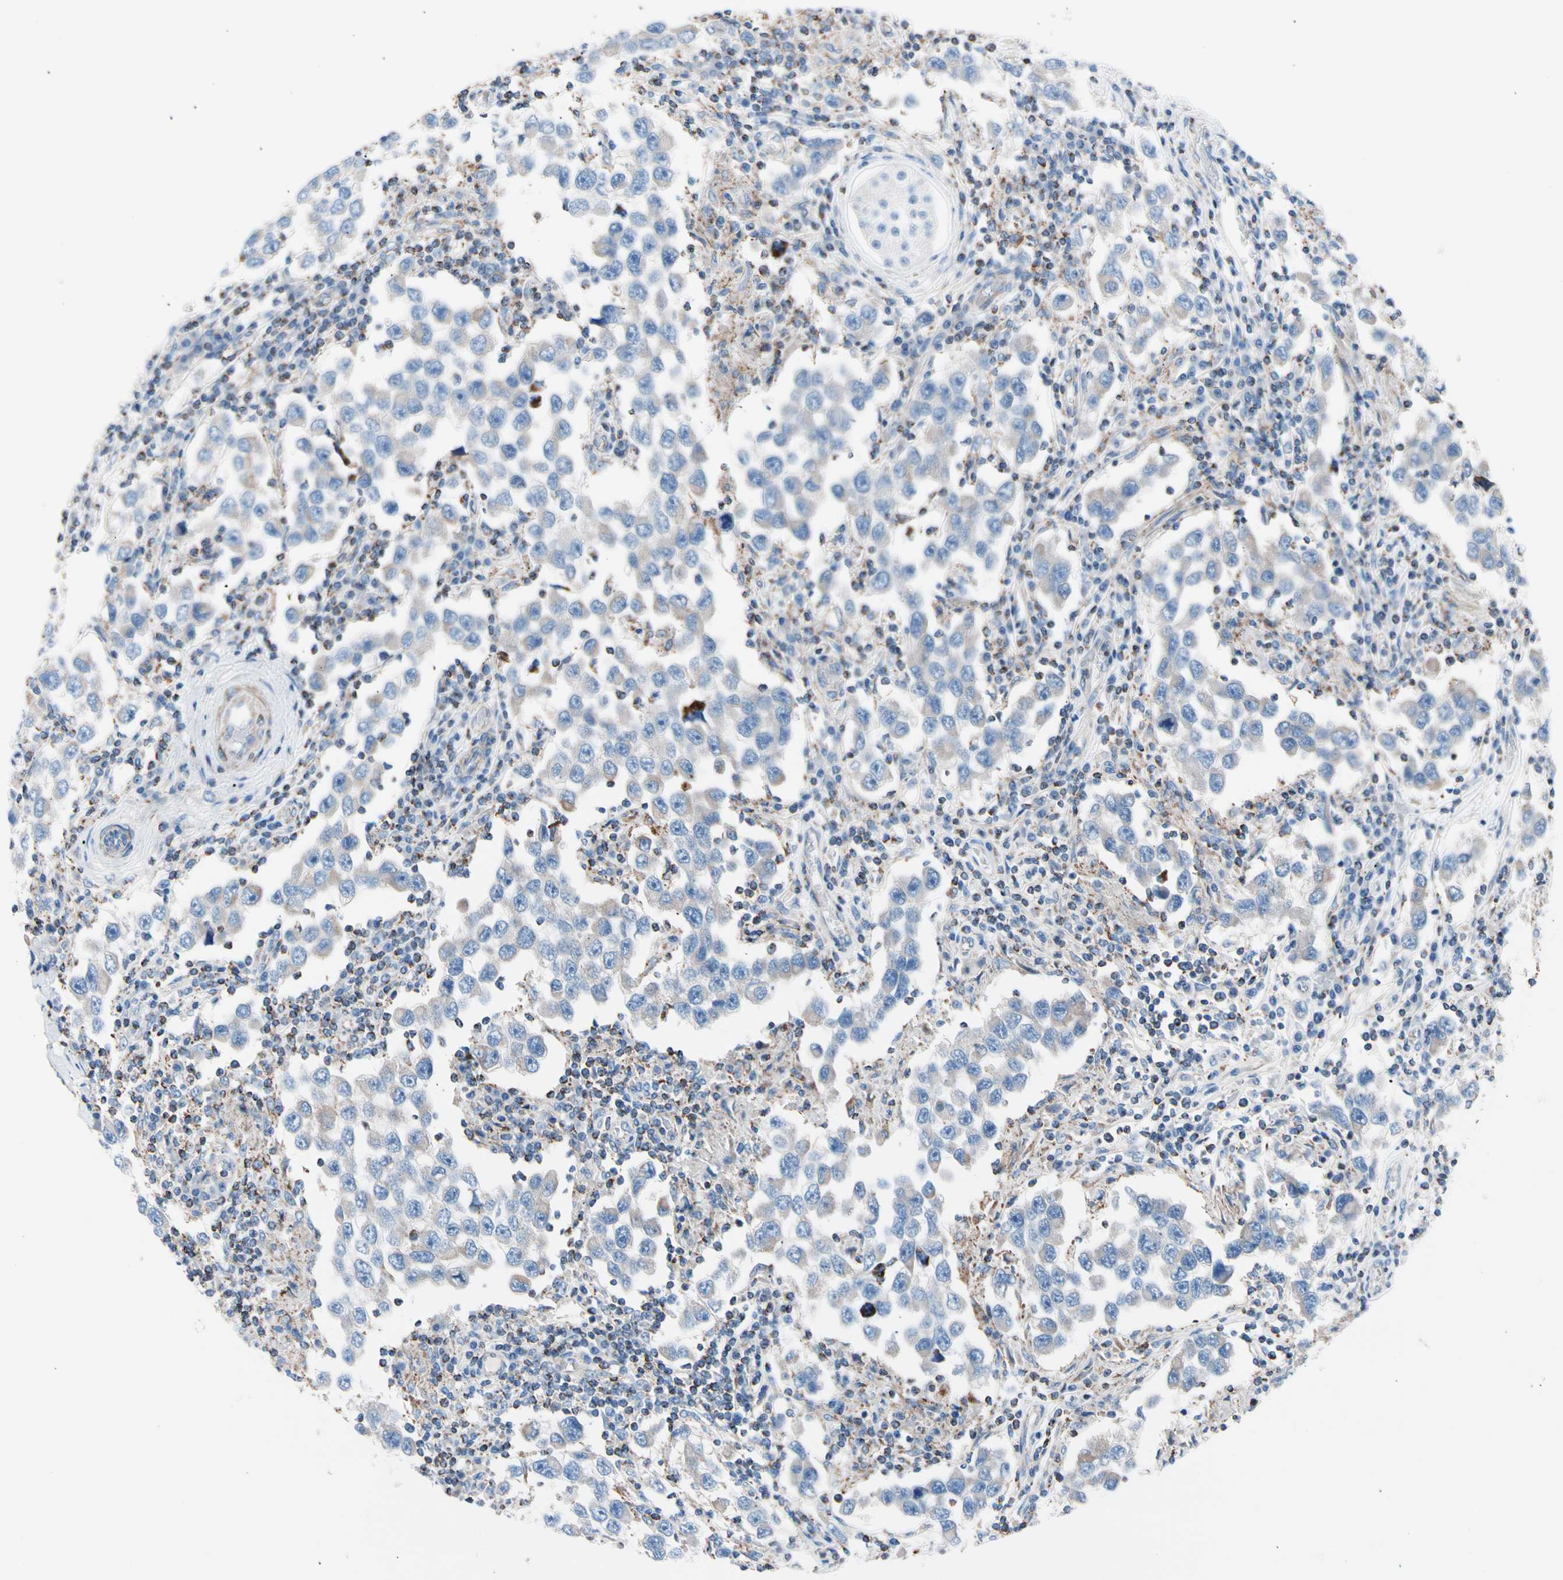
{"staining": {"intensity": "negative", "quantity": "none", "location": "none"}, "tissue": "testis cancer", "cell_type": "Tumor cells", "image_type": "cancer", "snomed": [{"axis": "morphology", "description": "Carcinoma, Embryonal, NOS"}, {"axis": "topography", "description": "Testis"}], "caption": "This is an IHC micrograph of human testis cancer (embryonal carcinoma). There is no expression in tumor cells.", "gene": "HK1", "patient": {"sex": "male", "age": 21}}